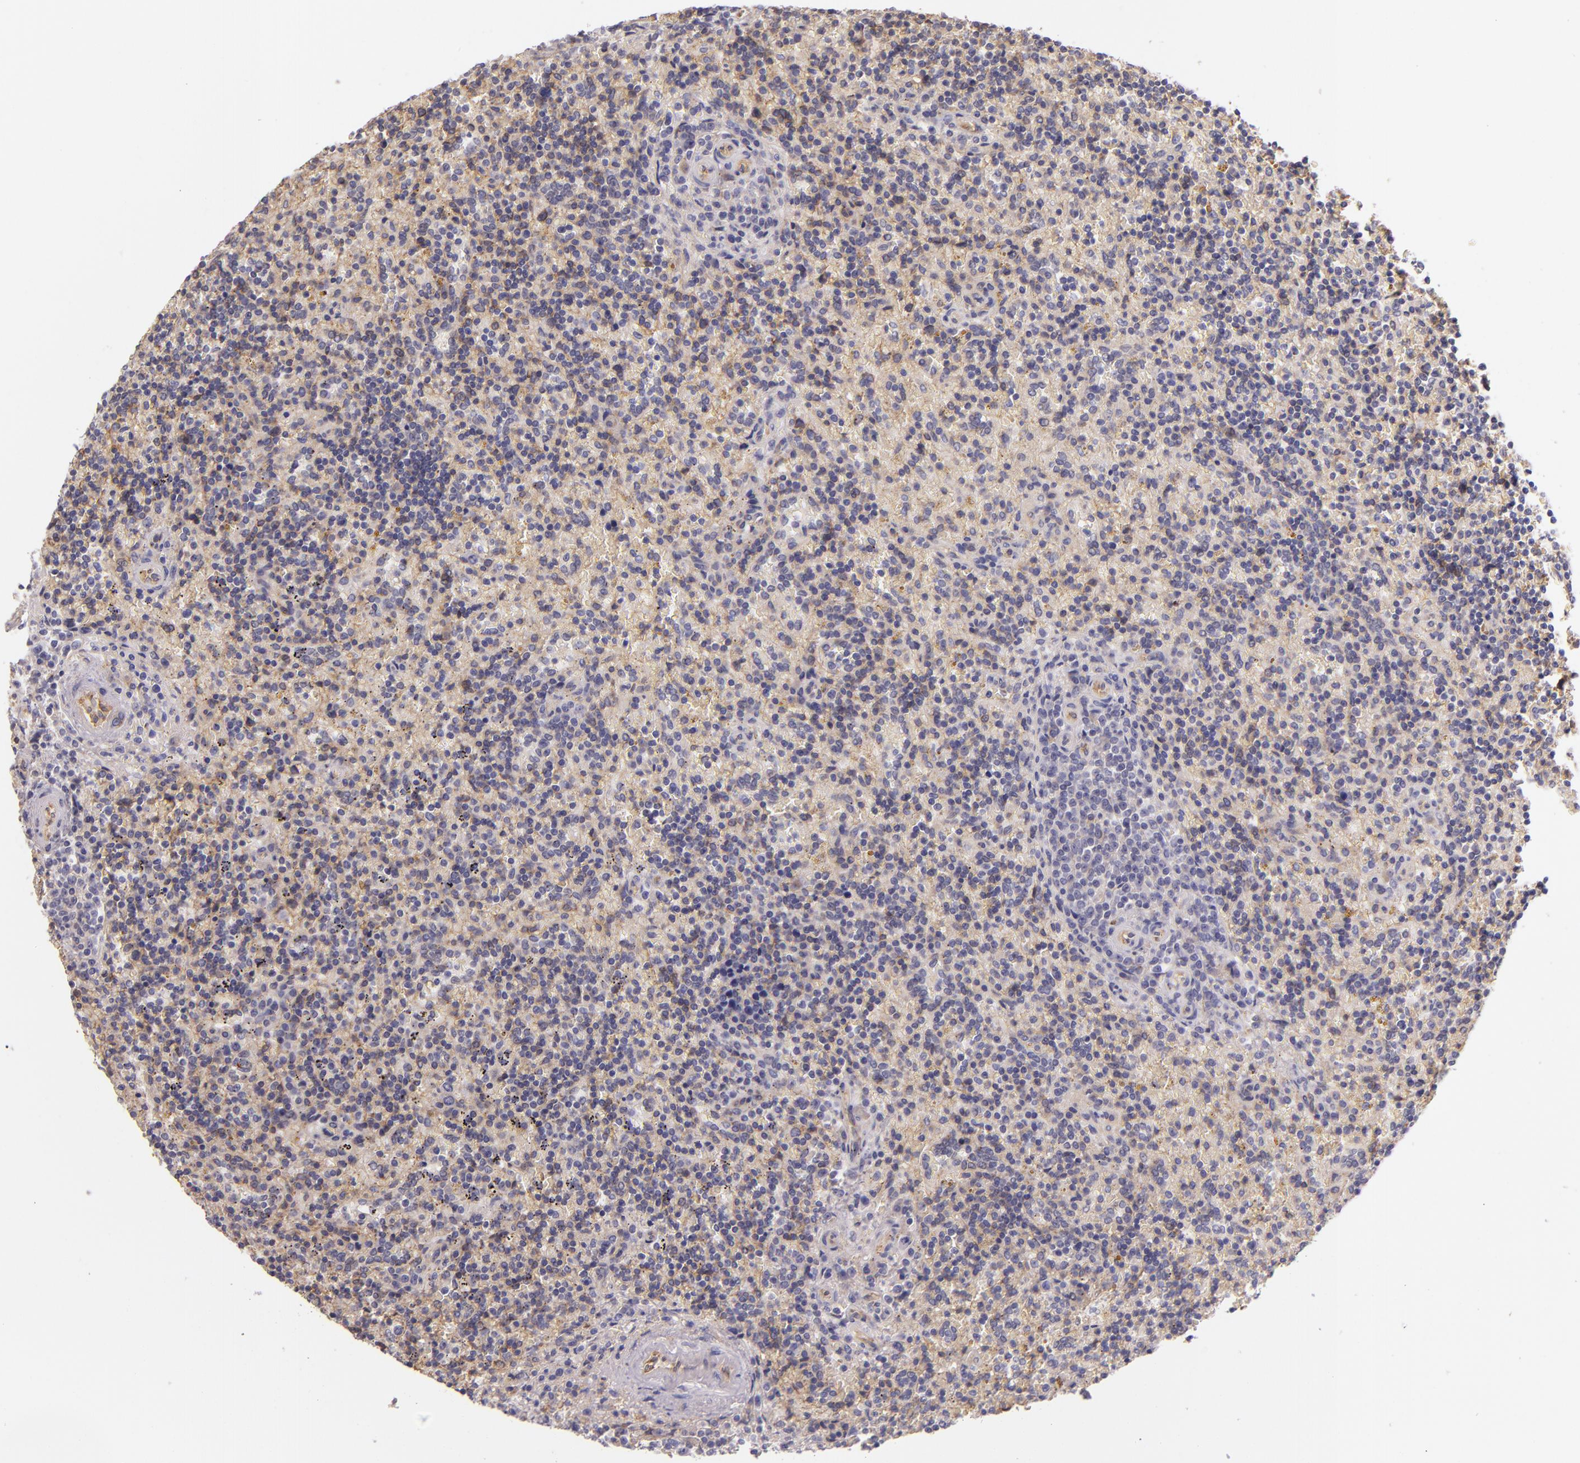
{"staining": {"intensity": "negative", "quantity": "none", "location": "none"}, "tissue": "lymphoma", "cell_type": "Tumor cells", "image_type": "cancer", "snomed": [{"axis": "morphology", "description": "Malignant lymphoma, non-Hodgkin's type, Low grade"}, {"axis": "topography", "description": "Spleen"}], "caption": "Immunohistochemistry (IHC) of lymphoma displays no expression in tumor cells.", "gene": "CTSF", "patient": {"sex": "male", "age": 67}}